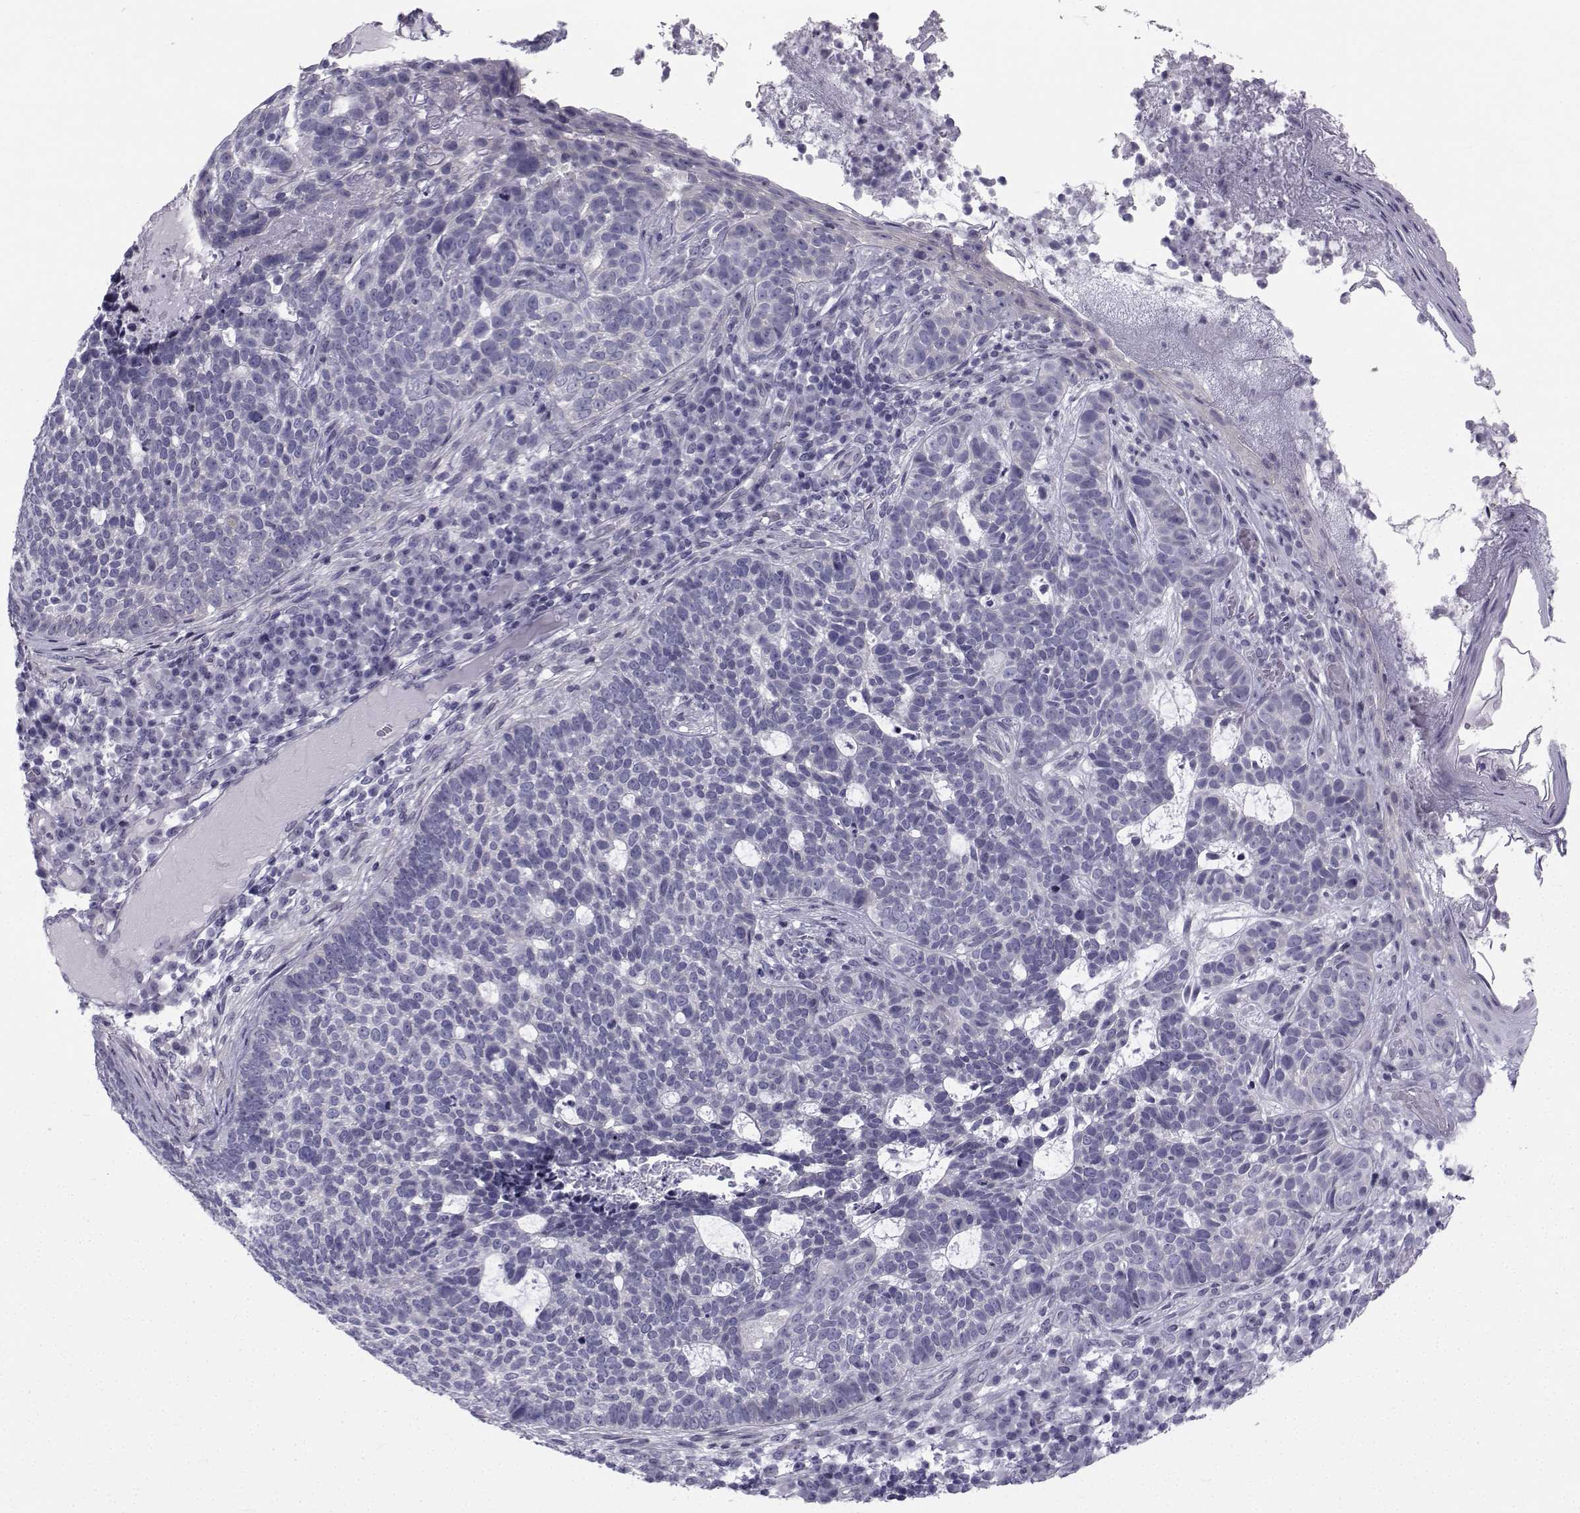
{"staining": {"intensity": "negative", "quantity": "none", "location": "none"}, "tissue": "skin cancer", "cell_type": "Tumor cells", "image_type": "cancer", "snomed": [{"axis": "morphology", "description": "Basal cell carcinoma"}, {"axis": "topography", "description": "Skin"}], "caption": "Immunohistochemistry of skin cancer (basal cell carcinoma) reveals no expression in tumor cells.", "gene": "SPANXD", "patient": {"sex": "female", "age": 69}}